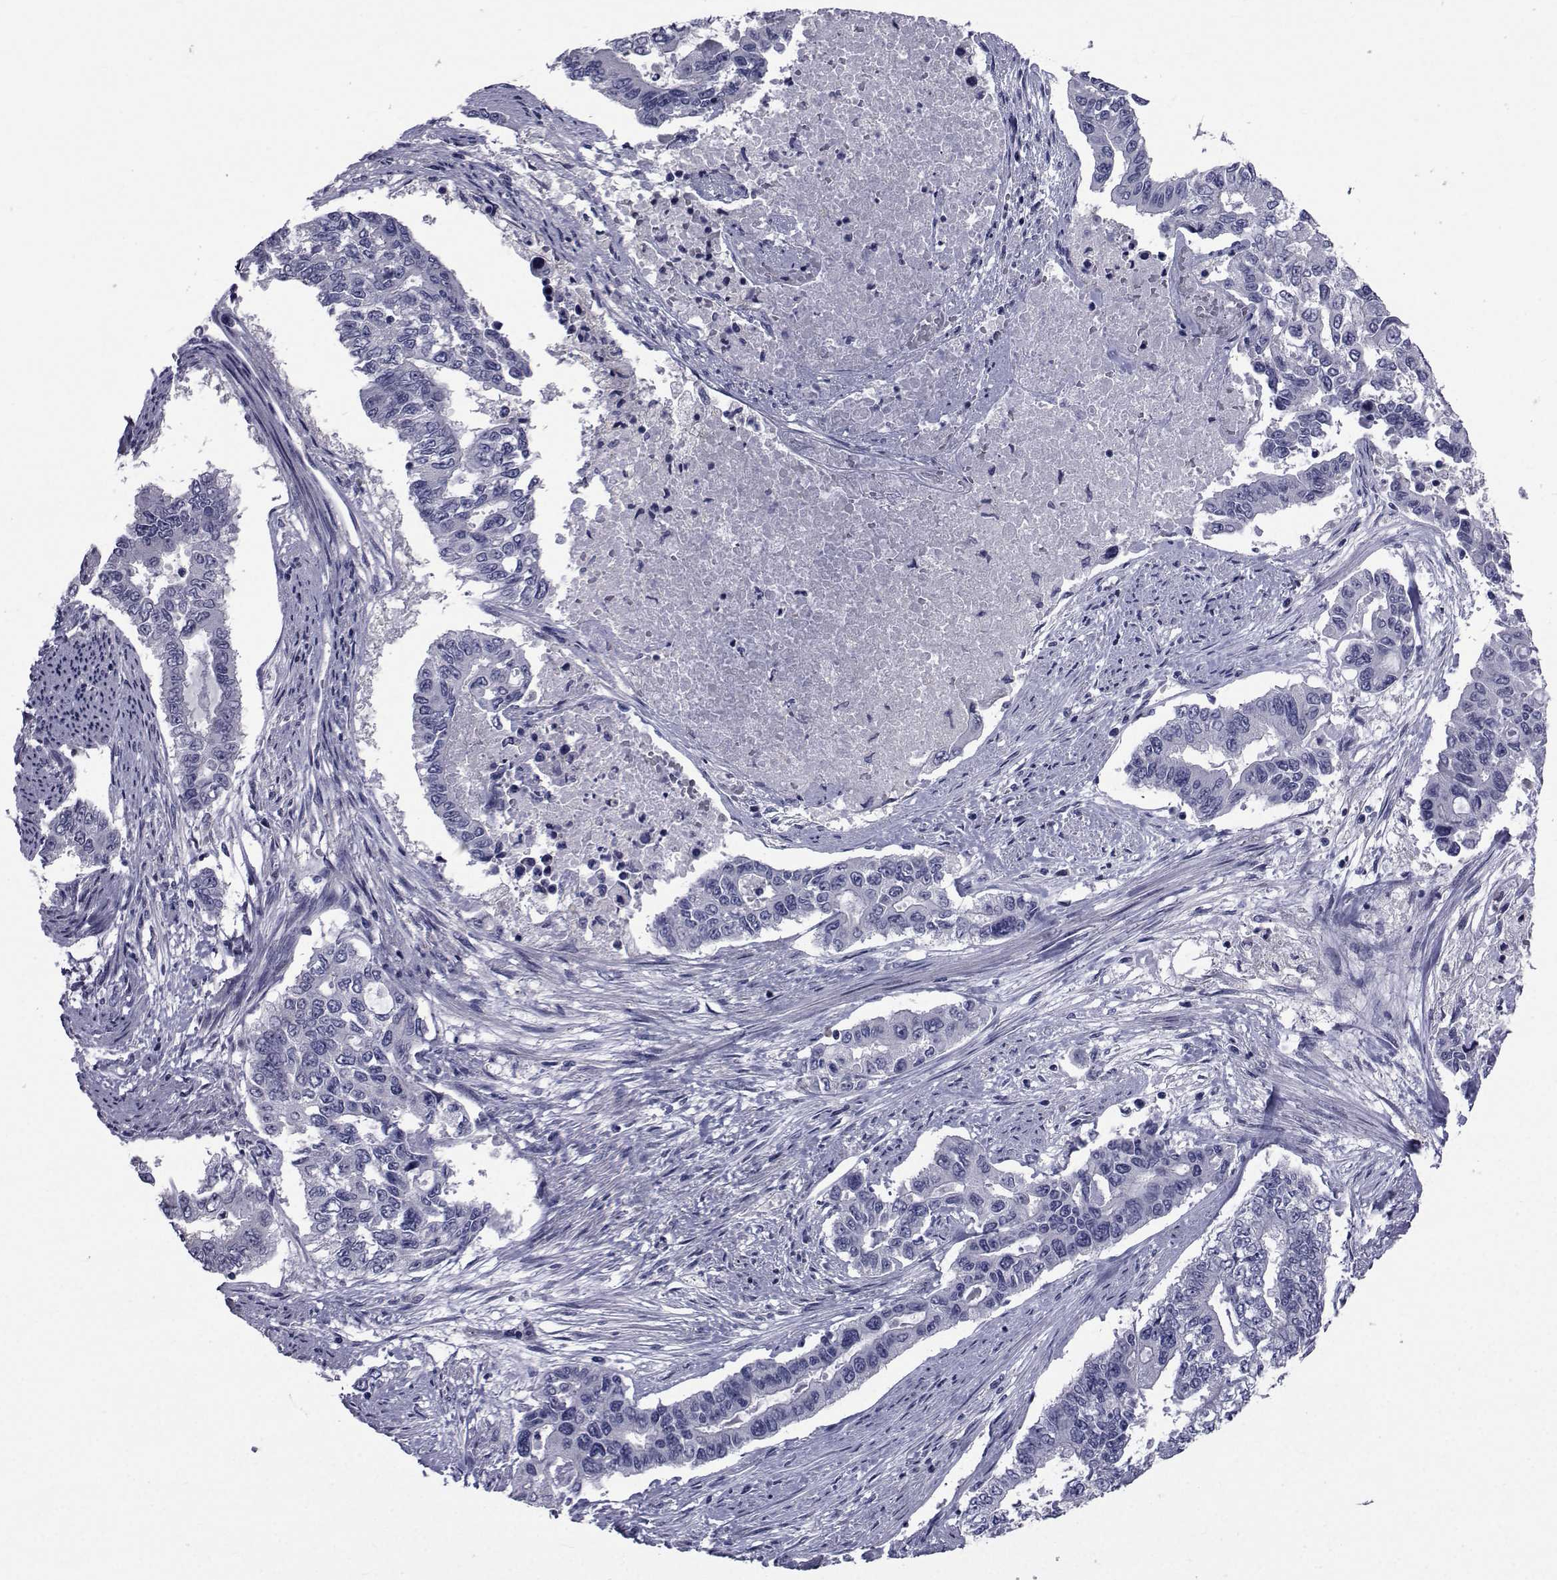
{"staining": {"intensity": "negative", "quantity": "none", "location": "none"}, "tissue": "endometrial cancer", "cell_type": "Tumor cells", "image_type": "cancer", "snomed": [{"axis": "morphology", "description": "Adenocarcinoma, NOS"}, {"axis": "topography", "description": "Uterus"}], "caption": "Tumor cells show no significant staining in endometrial cancer.", "gene": "SEMA5B", "patient": {"sex": "female", "age": 59}}